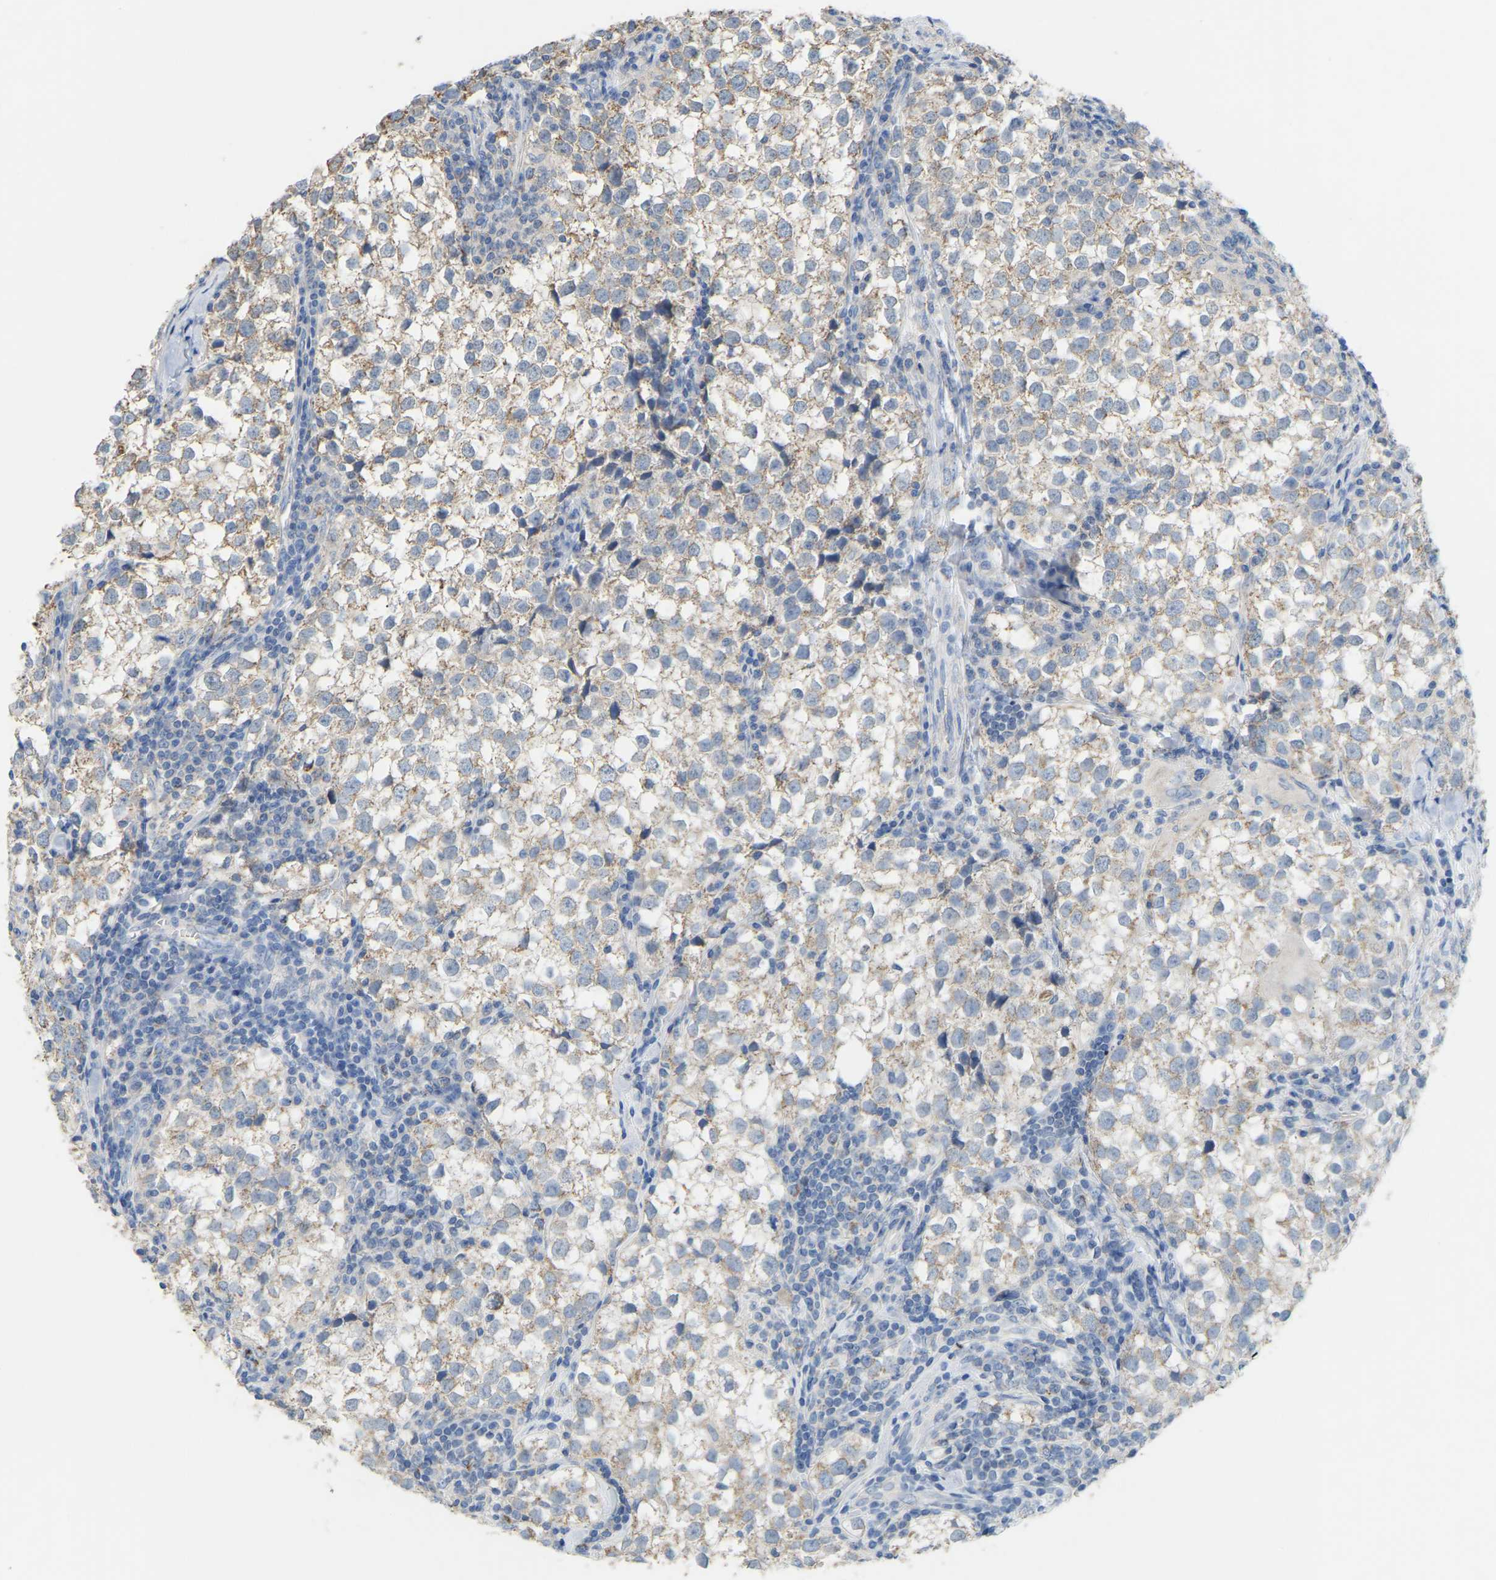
{"staining": {"intensity": "weak", "quantity": ">75%", "location": "cytoplasmic/membranous"}, "tissue": "testis cancer", "cell_type": "Tumor cells", "image_type": "cancer", "snomed": [{"axis": "morphology", "description": "Seminoma, NOS"}, {"axis": "morphology", "description": "Carcinoma, Embryonal, NOS"}, {"axis": "topography", "description": "Testis"}], "caption": "Testis cancer stained for a protein reveals weak cytoplasmic/membranous positivity in tumor cells.", "gene": "SERPINB5", "patient": {"sex": "male", "age": 36}}